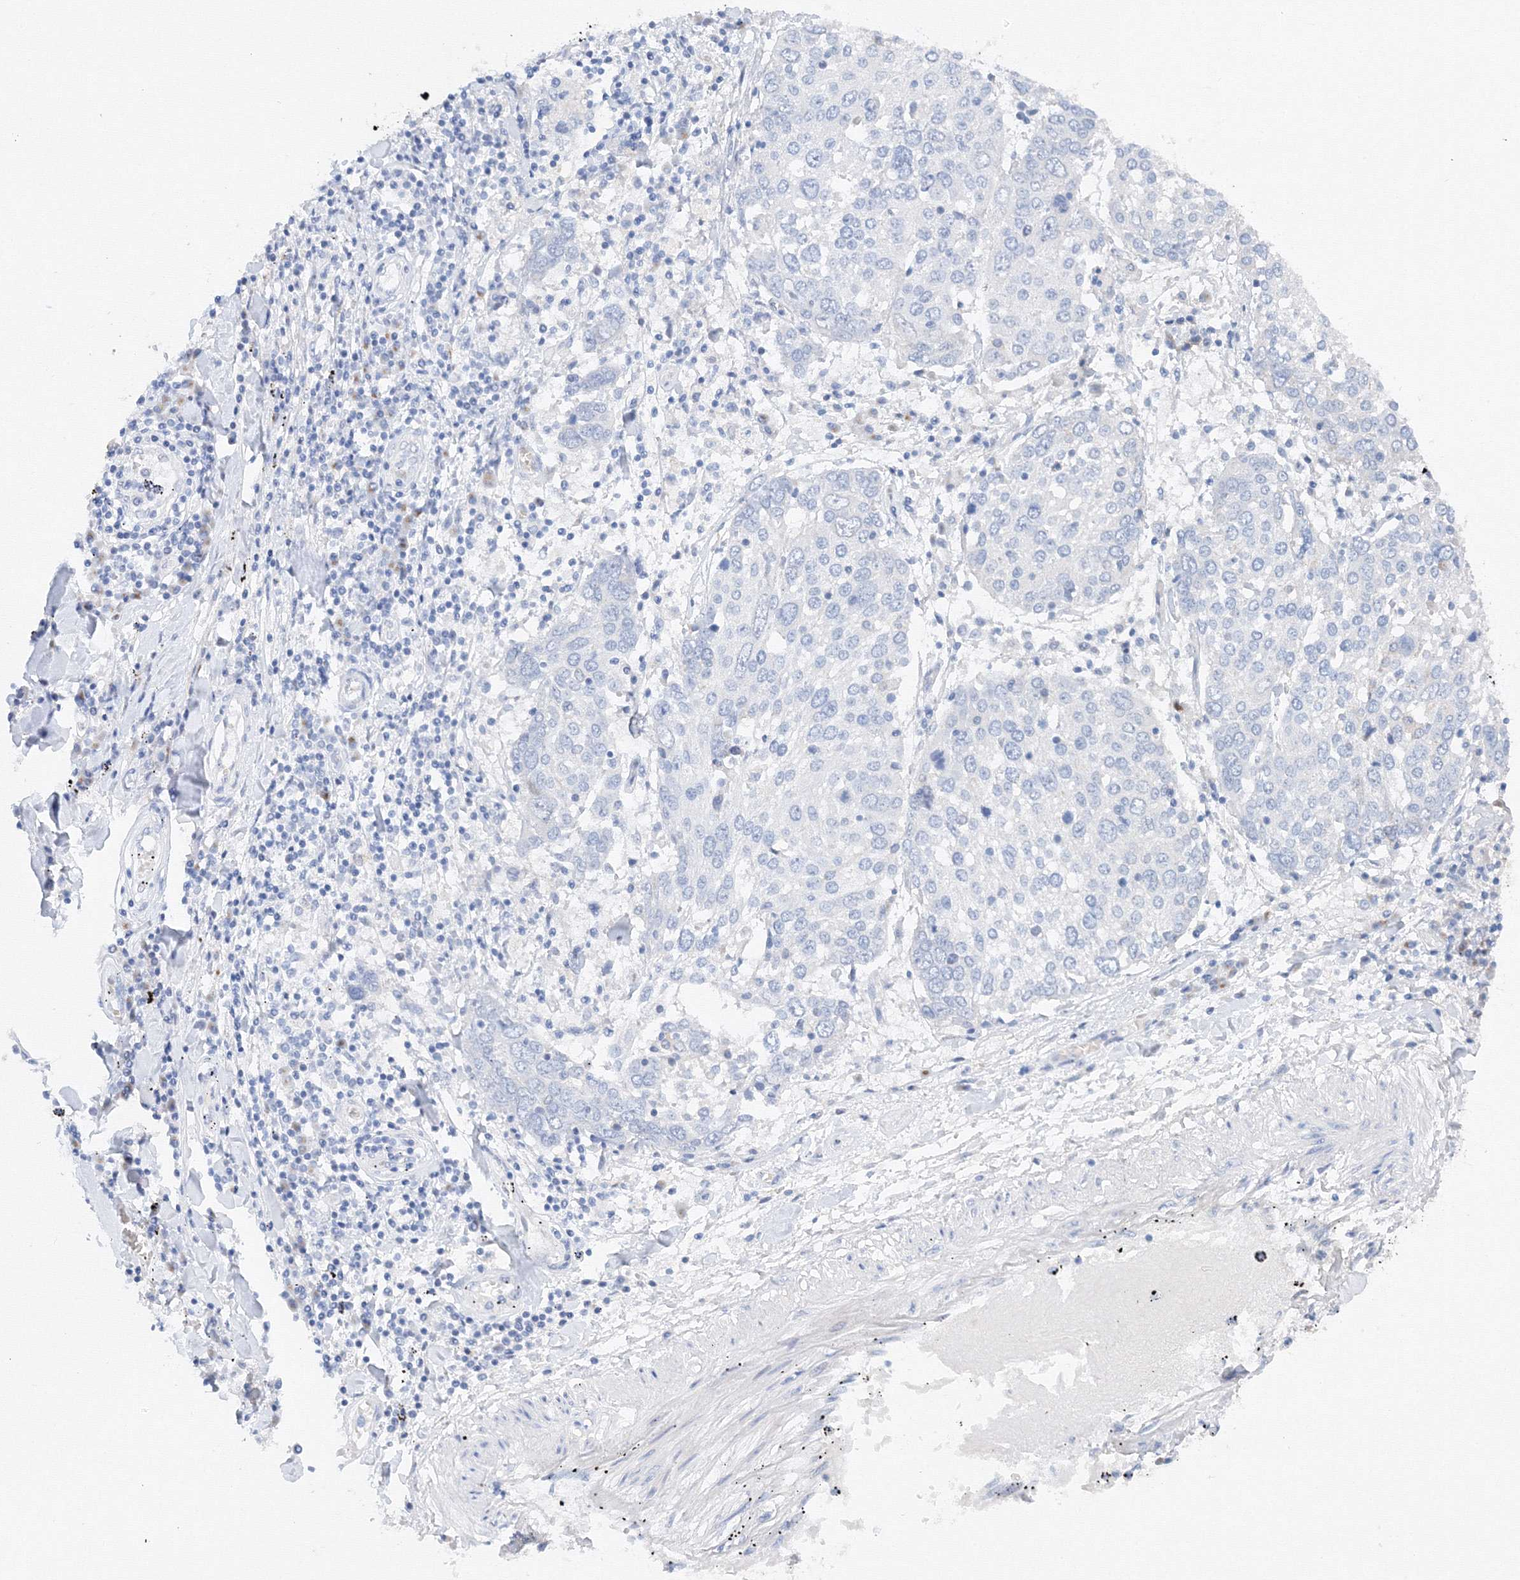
{"staining": {"intensity": "negative", "quantity": "none", "location": "none"}, "tissue": "lung cancer", "cell_type": "Tumor cells", "image_type": "cancer", "snomed": [{"axis": "morphology", "description": "Squamous cell carcinoma, NOS"}, {"axis": "topography", "description": "Lung"}], "caption": "An immunohistochemistry micrograph of lung squamous cell carcinoma is shown. There is no staining in tumor cells of lung squamous cell carcinoma.", "gene": "TAMM41", "patient": {"sex": "male", "age": 65}}